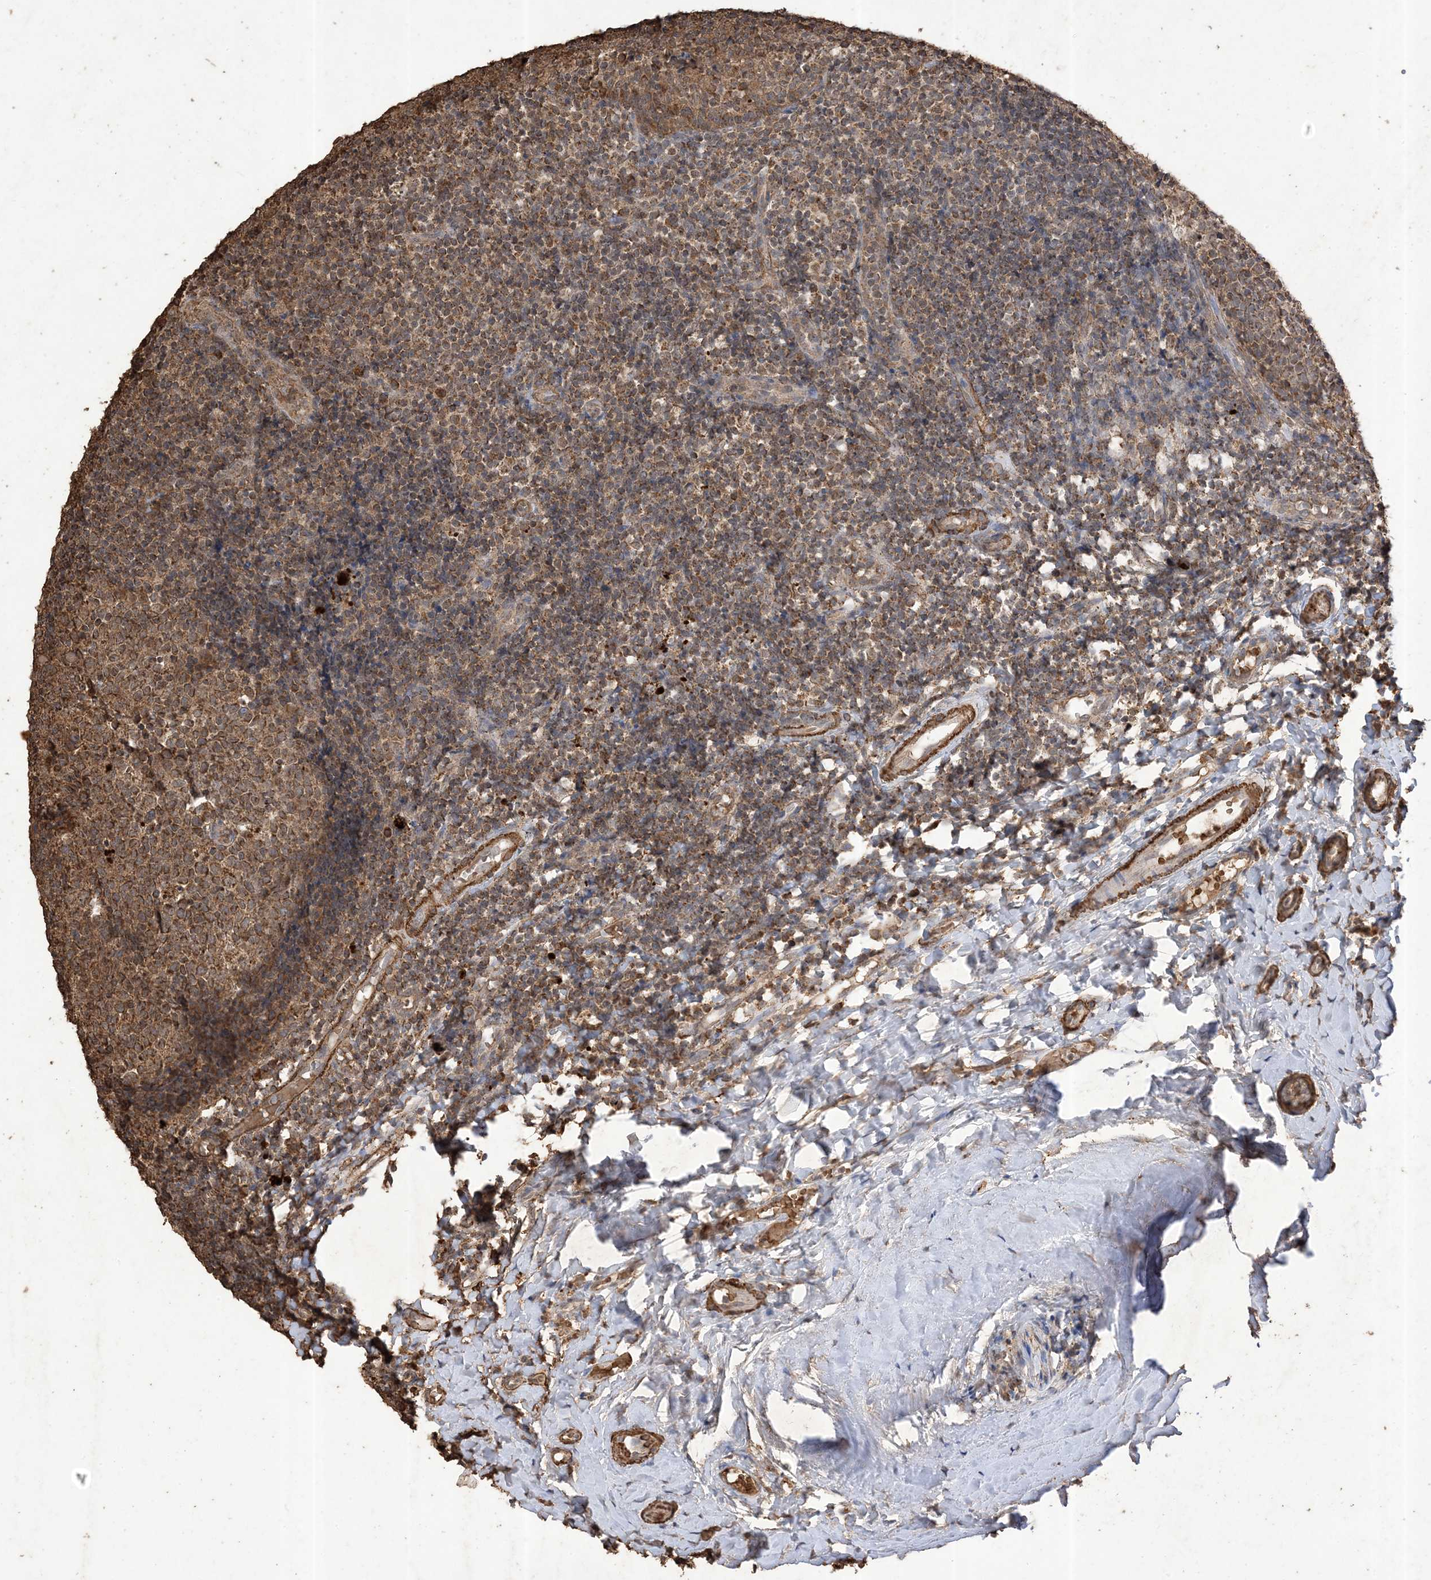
{"staining": {"intensity": "moderate", "quantity": ">75%", "location": "cytoplasmic/membranous"}, "tissue": "tonsil", "cell_type": "Germinal center cells", "image_type": "normal", "snomed": [{"axis": "morphology", "description": "Normal tissue, NOS"}, {"axis": "topography", "description": "Tonsil"}], "caption": "A brown stain shows moderate cytoplasmic/membranous expression of a protein in germinal center cells of benign tonsil. The protein of interest is stained brown, and the nuclei are stained in blue (DAB (3,3'-diaminobenzidine) IHC with brightfield microscopy, high magnification).", "gene": "HPS4", "patient": {"sex": "female", "age": 19}}